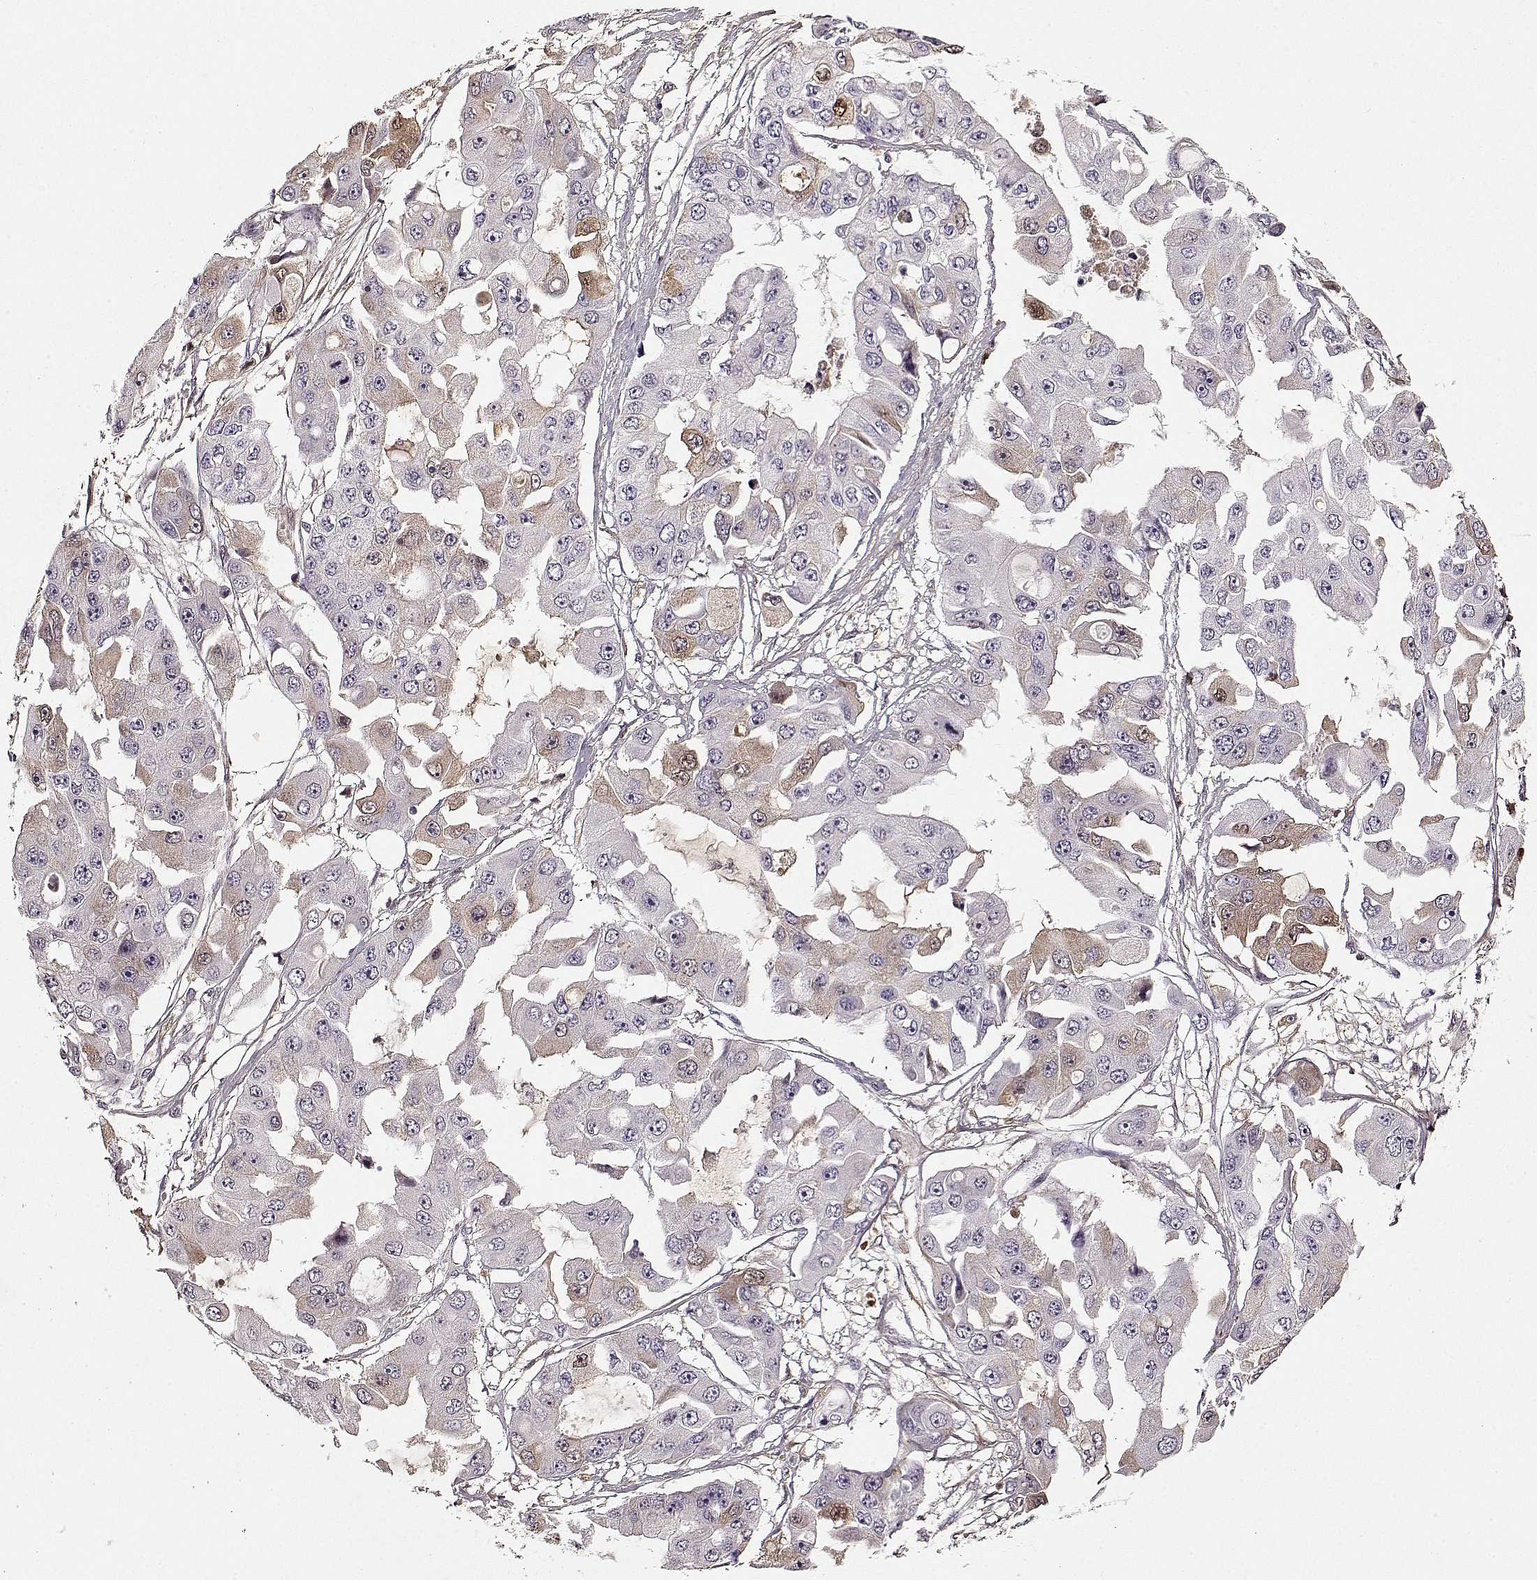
{"staining": {"intensity": "moderate", "quantity": "<25%", "location": "cytoplasmic/membranous"}, "tissue": "ovarian cancer", "cell_type": "Tumor cells", "image_type": "cancer", "snomed": [{"axis": "morphology", "description": "Cystadenocarcinoma, serous, NOS"}, {"axis": "topography", "description": "Ovary"}], "caption": "IHC (DAB) staining of ovarian serous cystadenocarcinoma shows moderate cytoplasmic/membranous protein staining in approximately <25% of tumor cells. Using DAB (3,3'-diaminobenzidine) (brown) and hematoxylin (blue) stains, captured at high magnification using brightfield microscopy.", "gene": "LUM", "patient": {"sex": "female", "age": 56}}